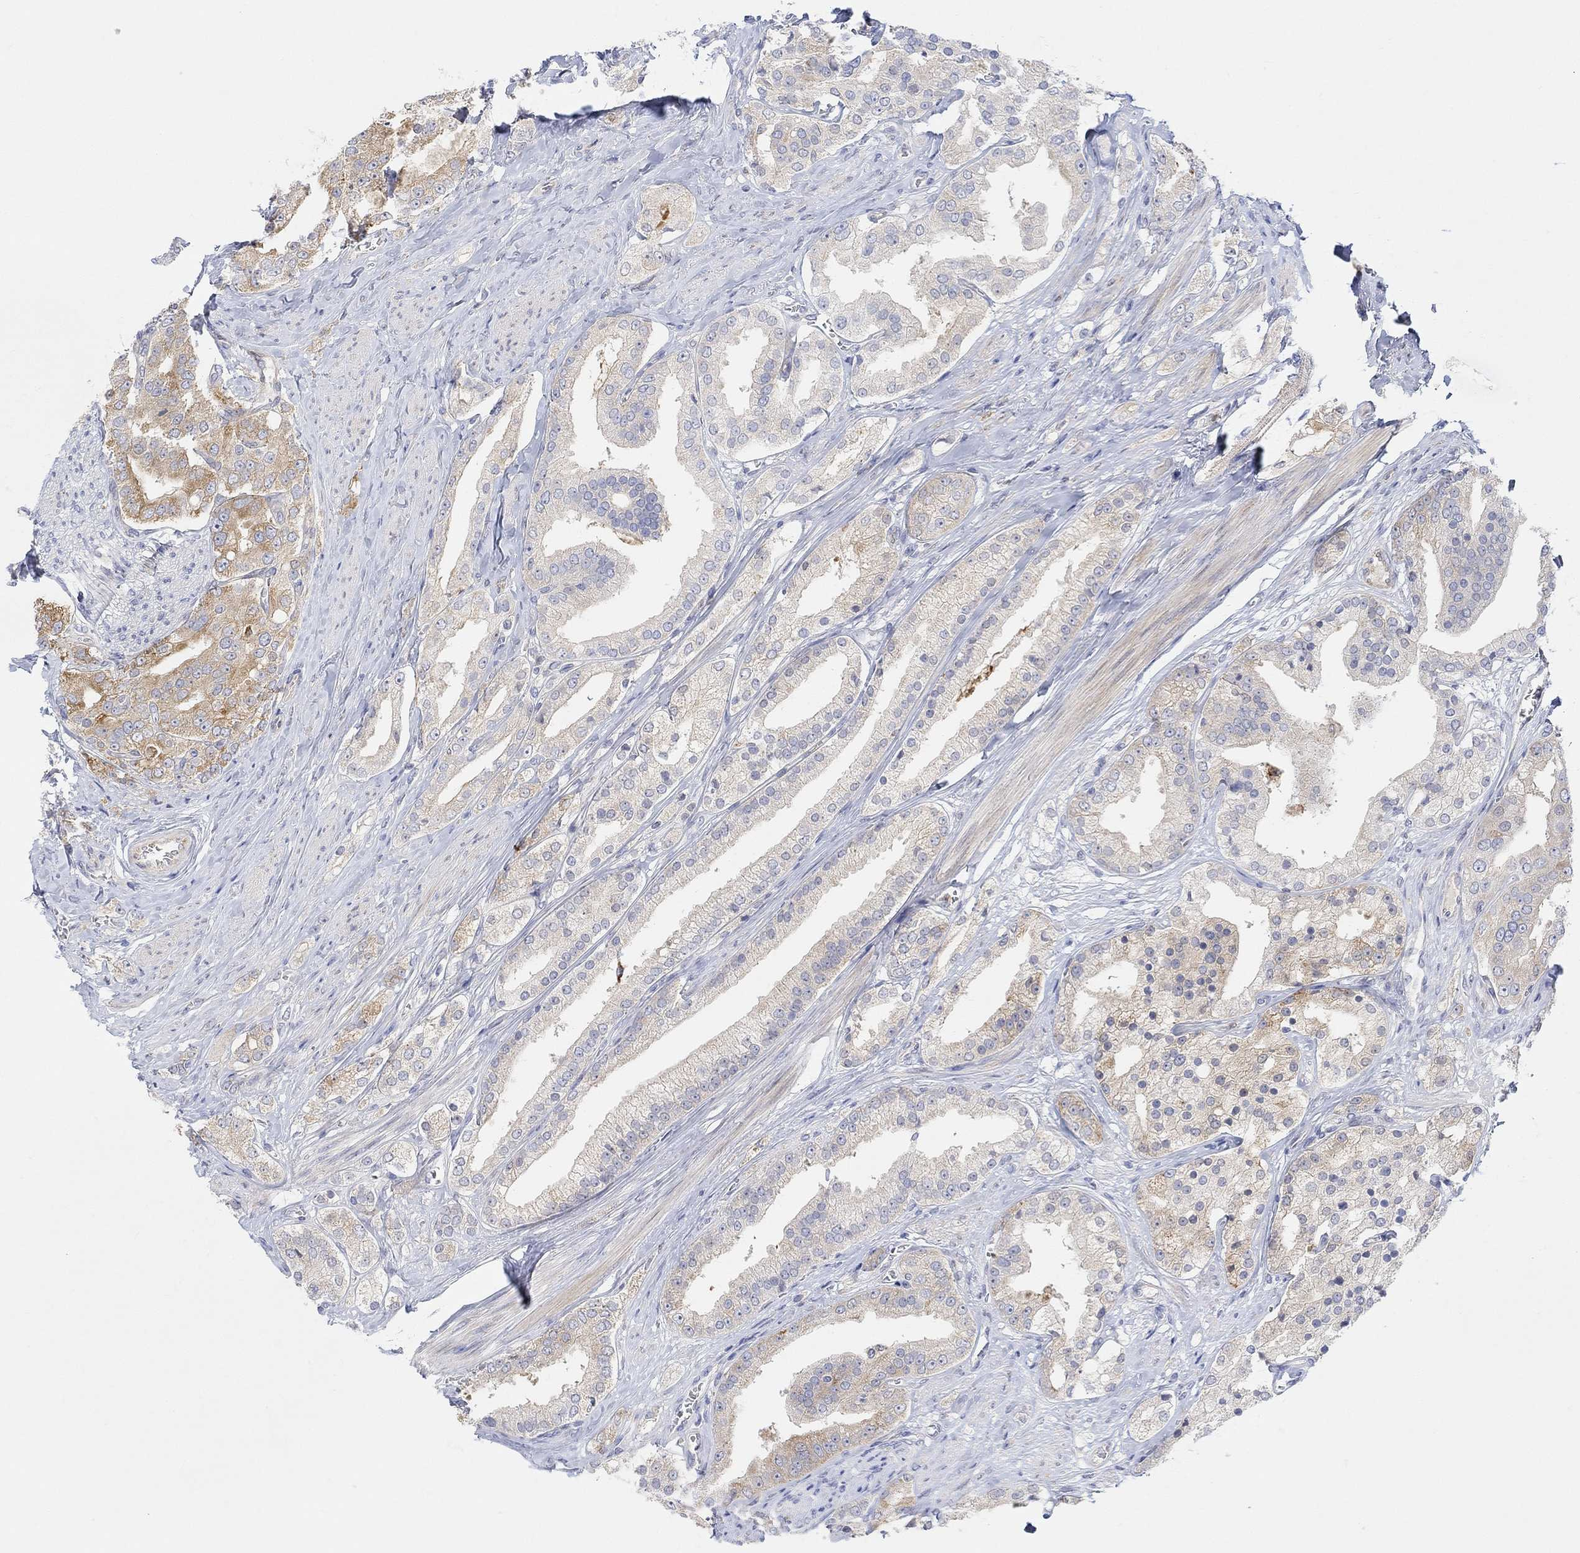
{"staining": {"intensity": "moderate", "quantity": ">75%", "location": "cytoplasmic/membranous"}, "tissue": "prostate cancer", "cell_type": "Tumor cells", "image_type": "cancer", "snomed": [{"axis": "morphology", "description": "Adenocarcinoma, NOS"}, {"axis": "topography", "description": "Prostate and seminal vesicle, NOS"}, {"axis": "topography", "description": "Prostate"}], "caption": "Protein analysis of prostate cancer (adenocarcinoma) tissue shows moderate cytoplasmic/membranous positivity in about >75% of tumor cells.", "gene": "ACSL1", "patient": {"sex": "male", "age": 67}}